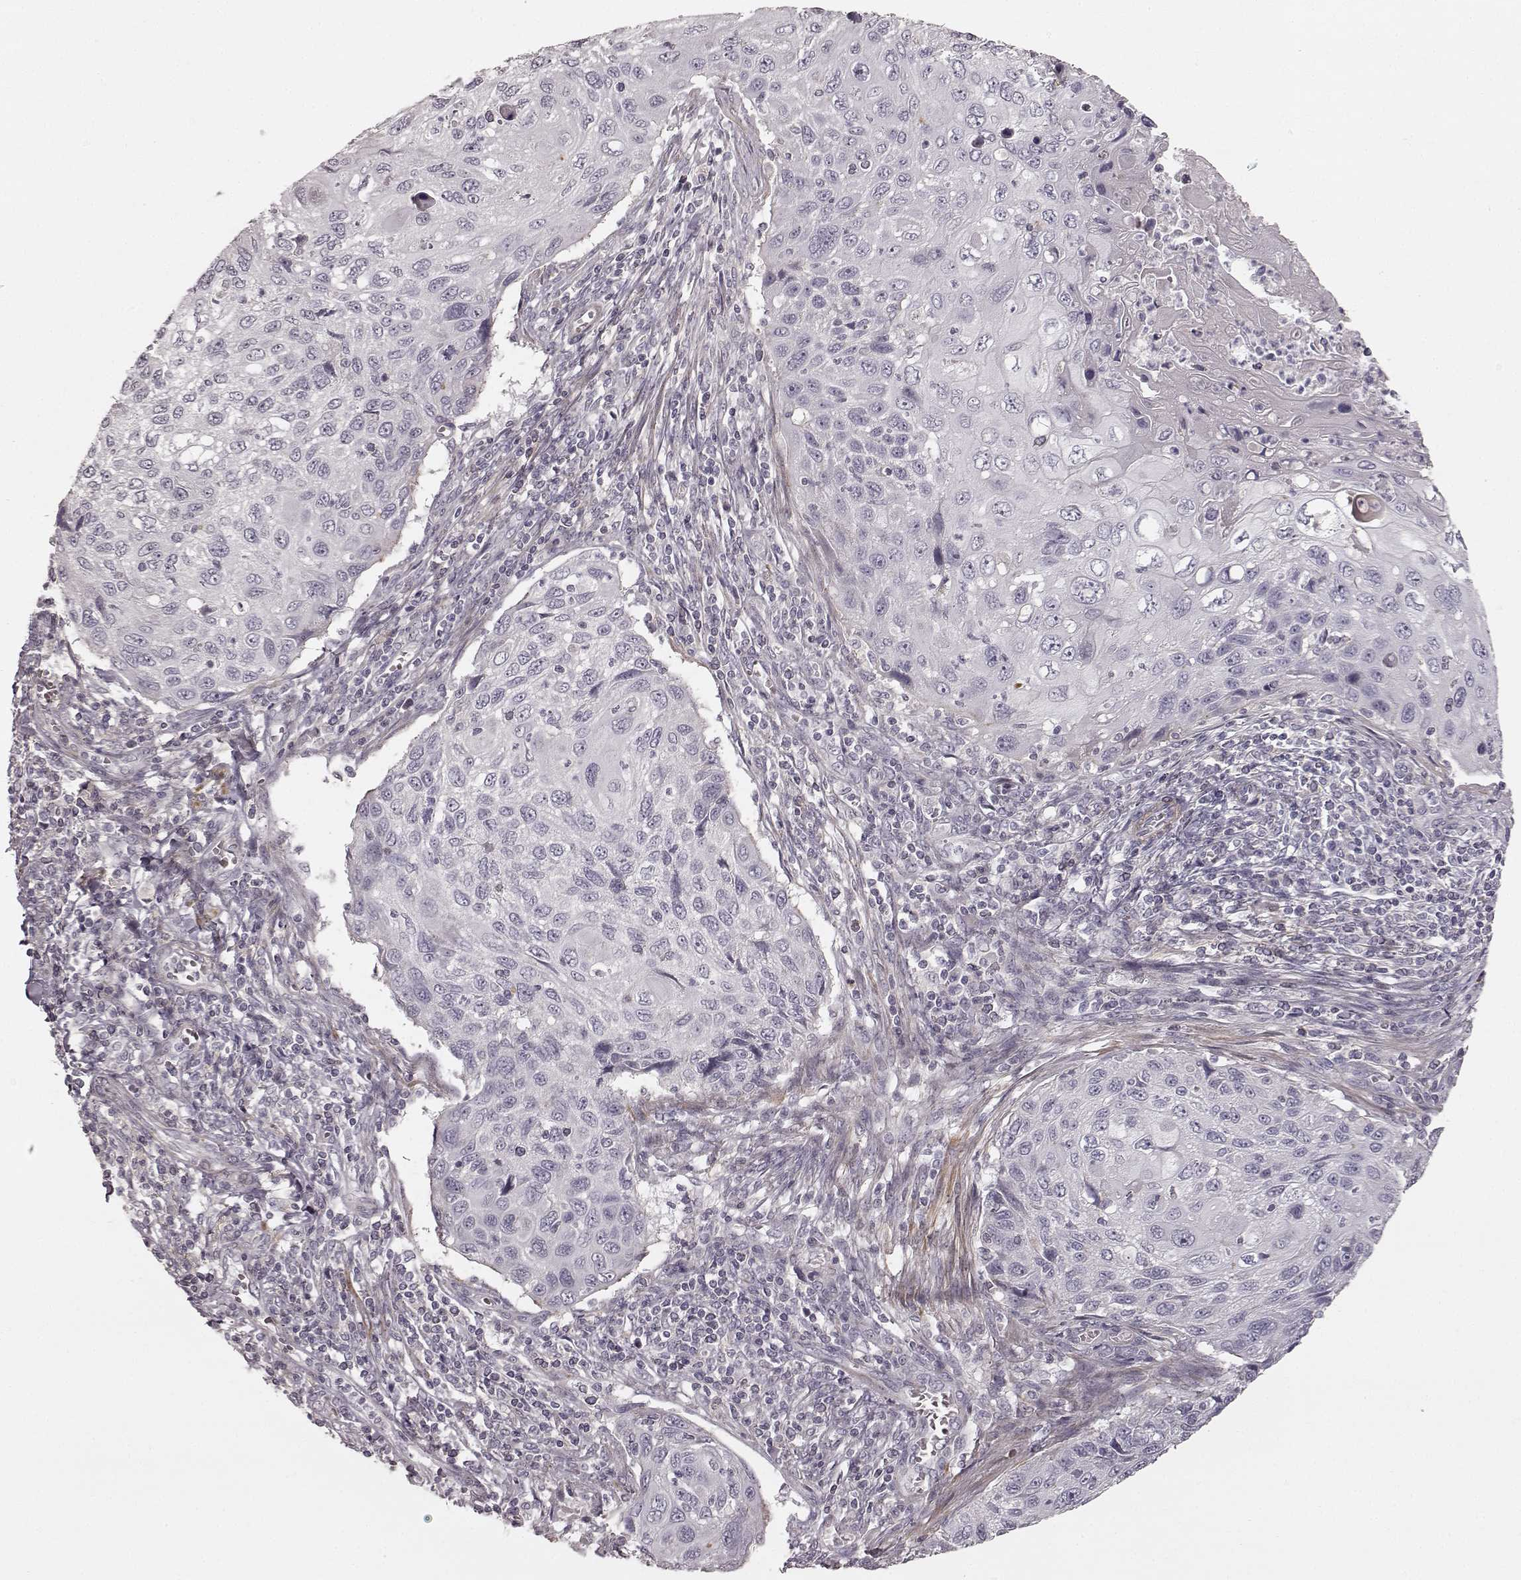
{"staining": {"intensity": "negative", "quantity": "none", "location": "none"}, "tissue": "cervical cancer", "cell_type": "Tumor cells", "image_type": "cancer", "snomed": [{"axis": "morphology", "description": "Squamous cell carcinoma, NOS"}, {"axis": "topography", "description": "Cervix"}], "caption": "This is an IHC image of human cervical cancer (squamous cell carcinoma). There is no expression in tumor cells.", "gene": "PRLHR", "patient": {"sex": "female", "age": 70}}